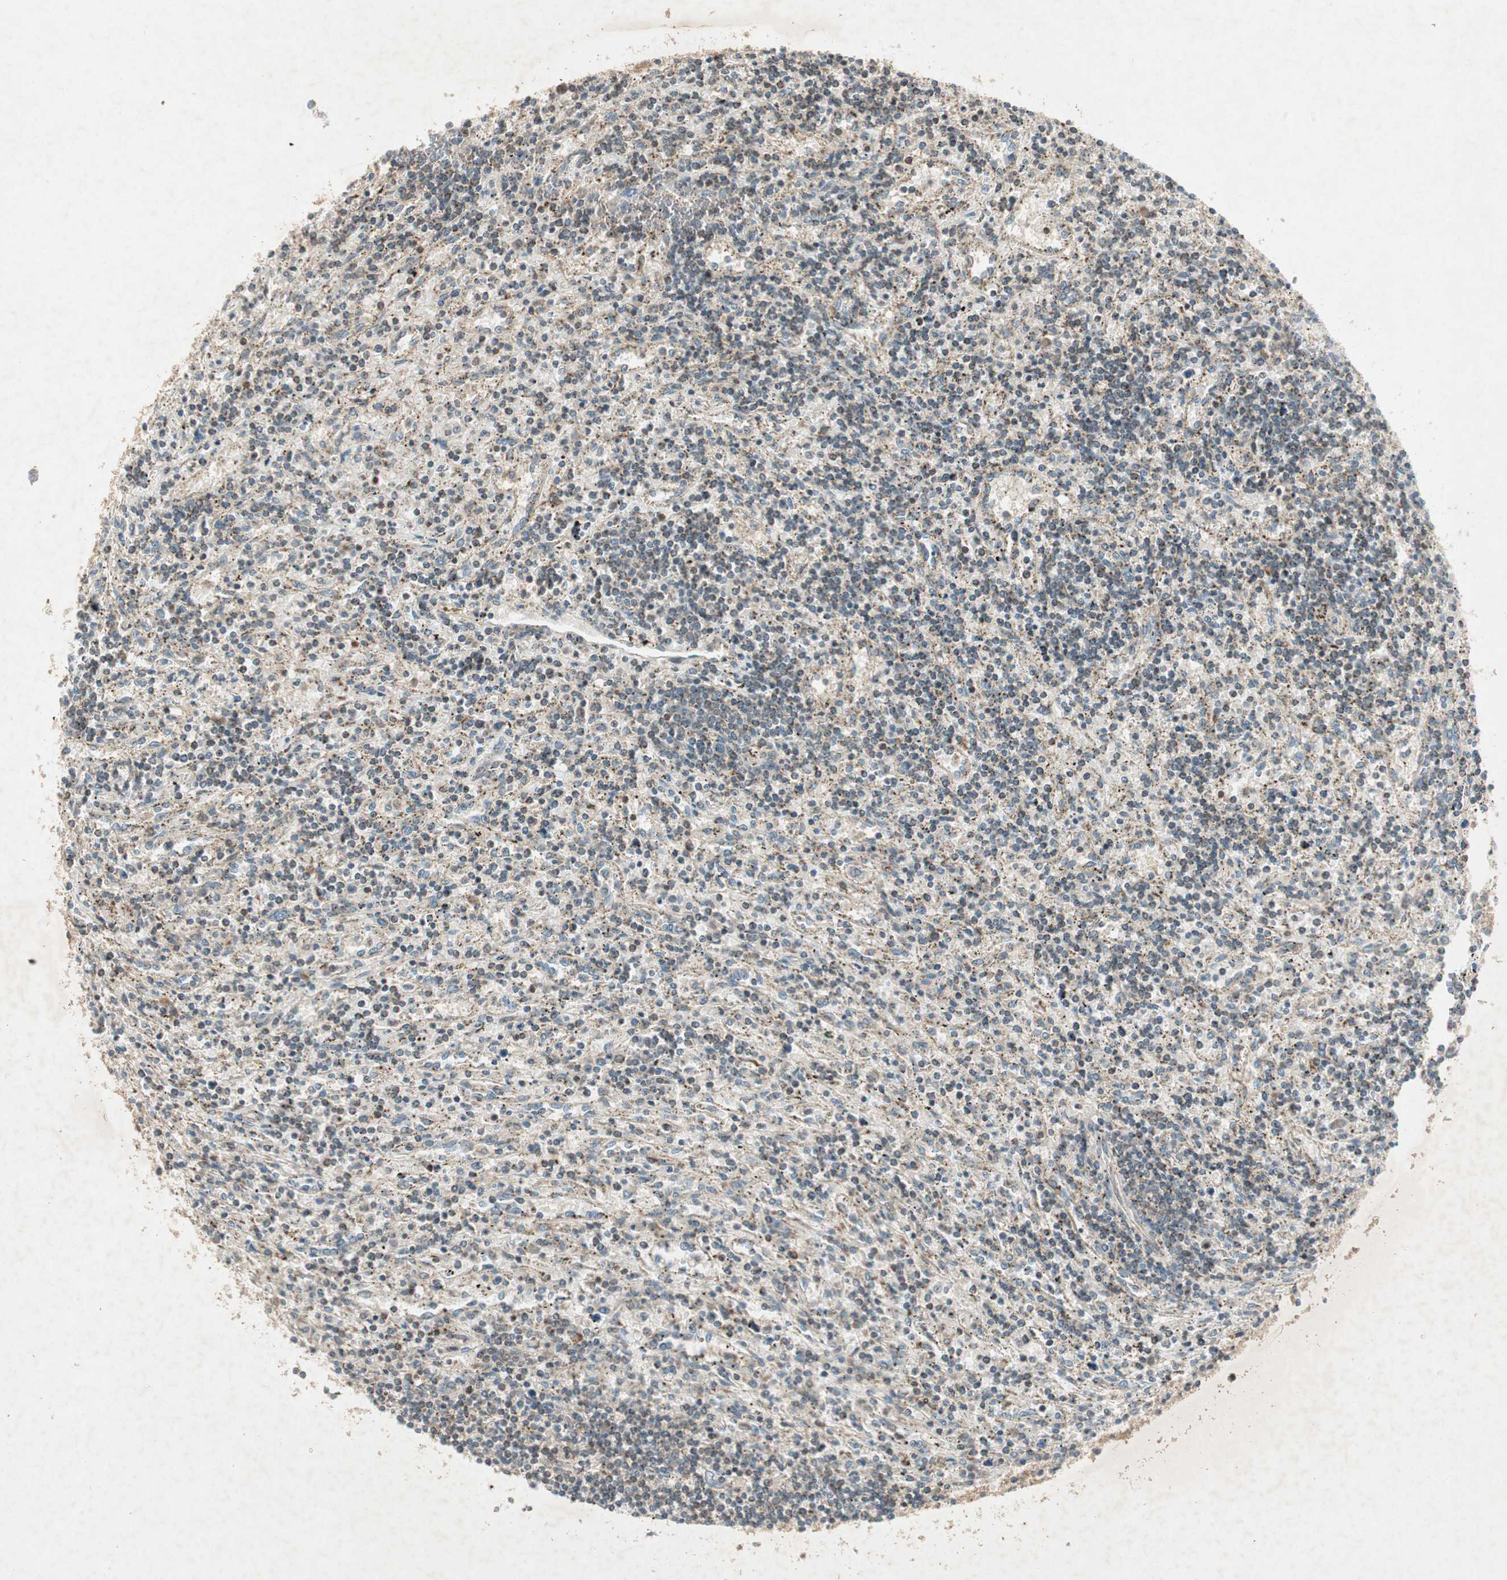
{"staining": {"intensity": "weak", "quantity": "25%-75%", "location": "cytoplasmic/membranous"}, "tissue": "lymphoma", "cell_type": "Tumor cells", "image_type": "cancer", "snomed": [{"axis": "morphology", "description": "Malignant lymphoma, non-Hodgkin's type, Low grade"}, {"axis": "topography", "description": "Spleen"}], "caption": "A histopathology image of low-grade malignant lymphoma, non-Hodgkin's type stained for a protein displays weak cytoplasmic/membranous brown staining in tumor cells.", "gene": "USP2", "patient": {"sex": "male", "age": 76}}